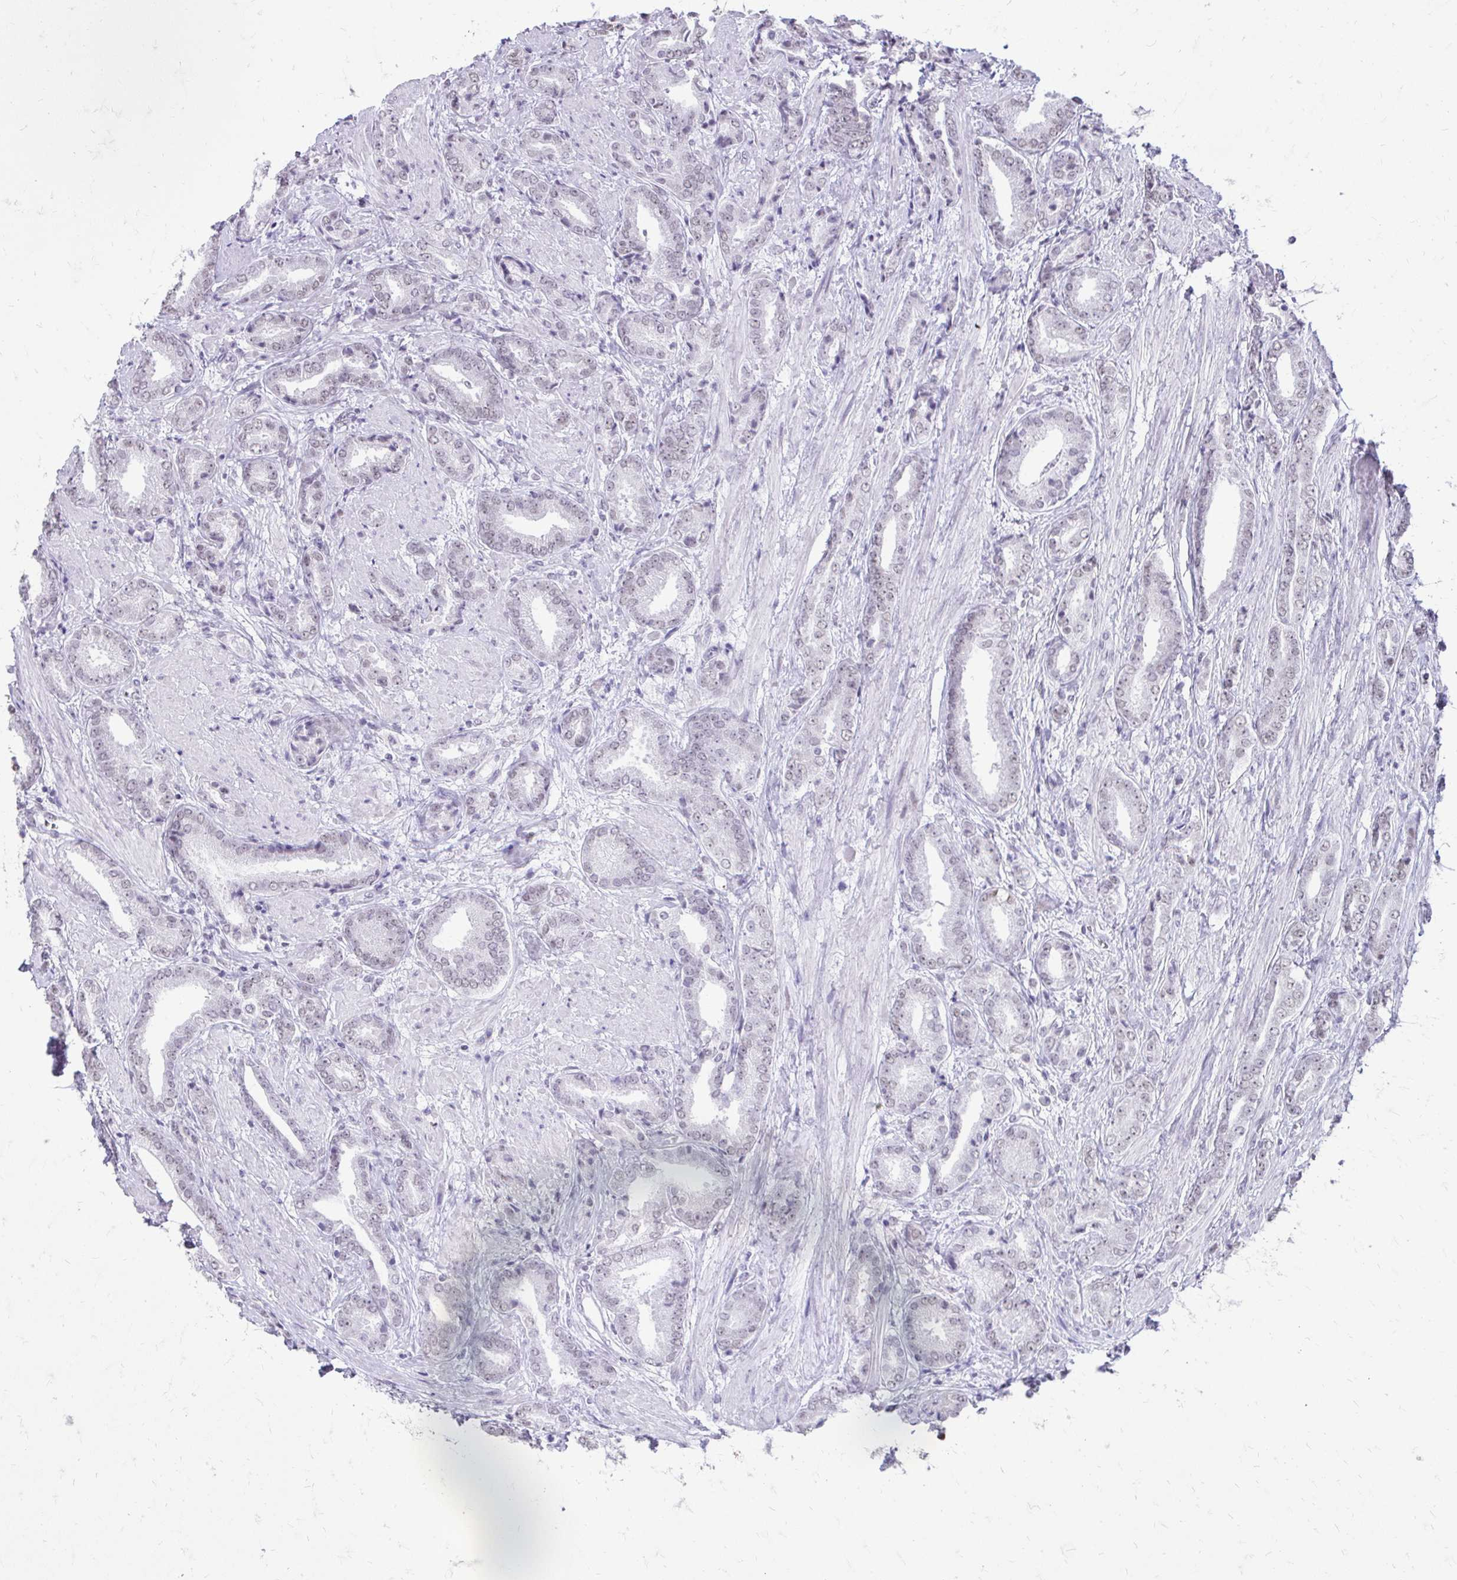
{"staining": {"intensity": "negative", "quantity": "none", "location": "none"}, "tissue": "prostate cancer", "cell_type": "Tumor cells", "image_type": "cancer", "snomed": [{"axis": "morphology", "description": "Adenocarcinoma, High grade"}, {"axis": "topography", "description": "Prostate"}], "caption": "DAB immunohistochemical staining of human prostate cancer demonstrates no significant expression in tumor cells.", "gene": "SS18", "patient": {"sex": "male", "age": 56}}